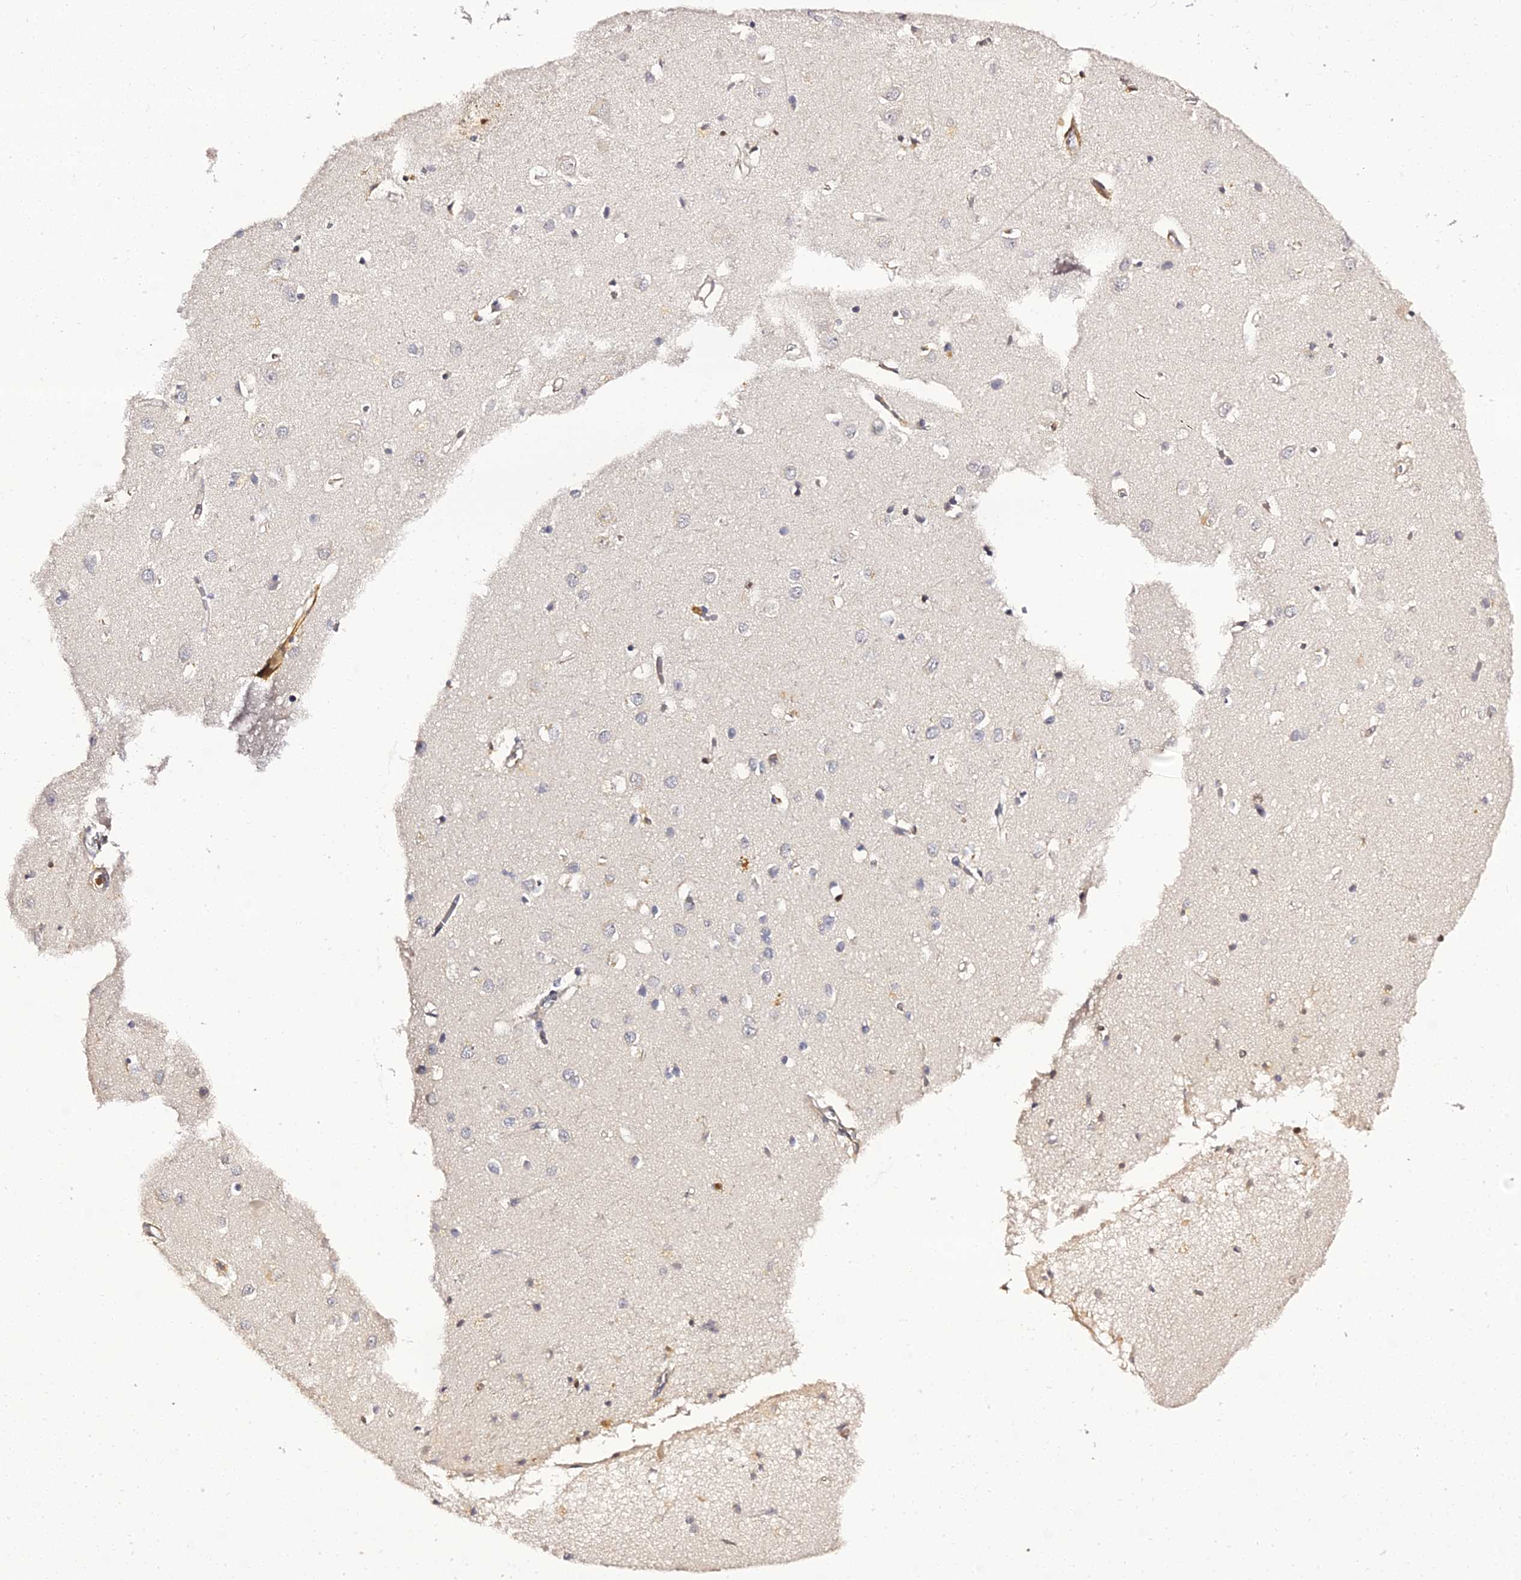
{"staining": {"intensity": "moderate", "quantity": "25%-75%", "location": "cytoplasmic/membranous"}, "tissue": "cerebral cortex", "cell_type": "Endothelial cells", "image_type": "normal", "snomed": [{"axis": "morphology", "description": "Normal tissue, NOS"}, {"axis": "topography", "description": "Cerebral cortex"}], "caption": "This histopathology image demonstrates immunohistochemistry (IHC) staining of benign cerebral cortex, with medium moderate cytoplasmic/membranous expression in approximately 25%-75% of endothelial cells.", "gene": "IL4I1", "patient": {"sex": "female", "age": 64}}